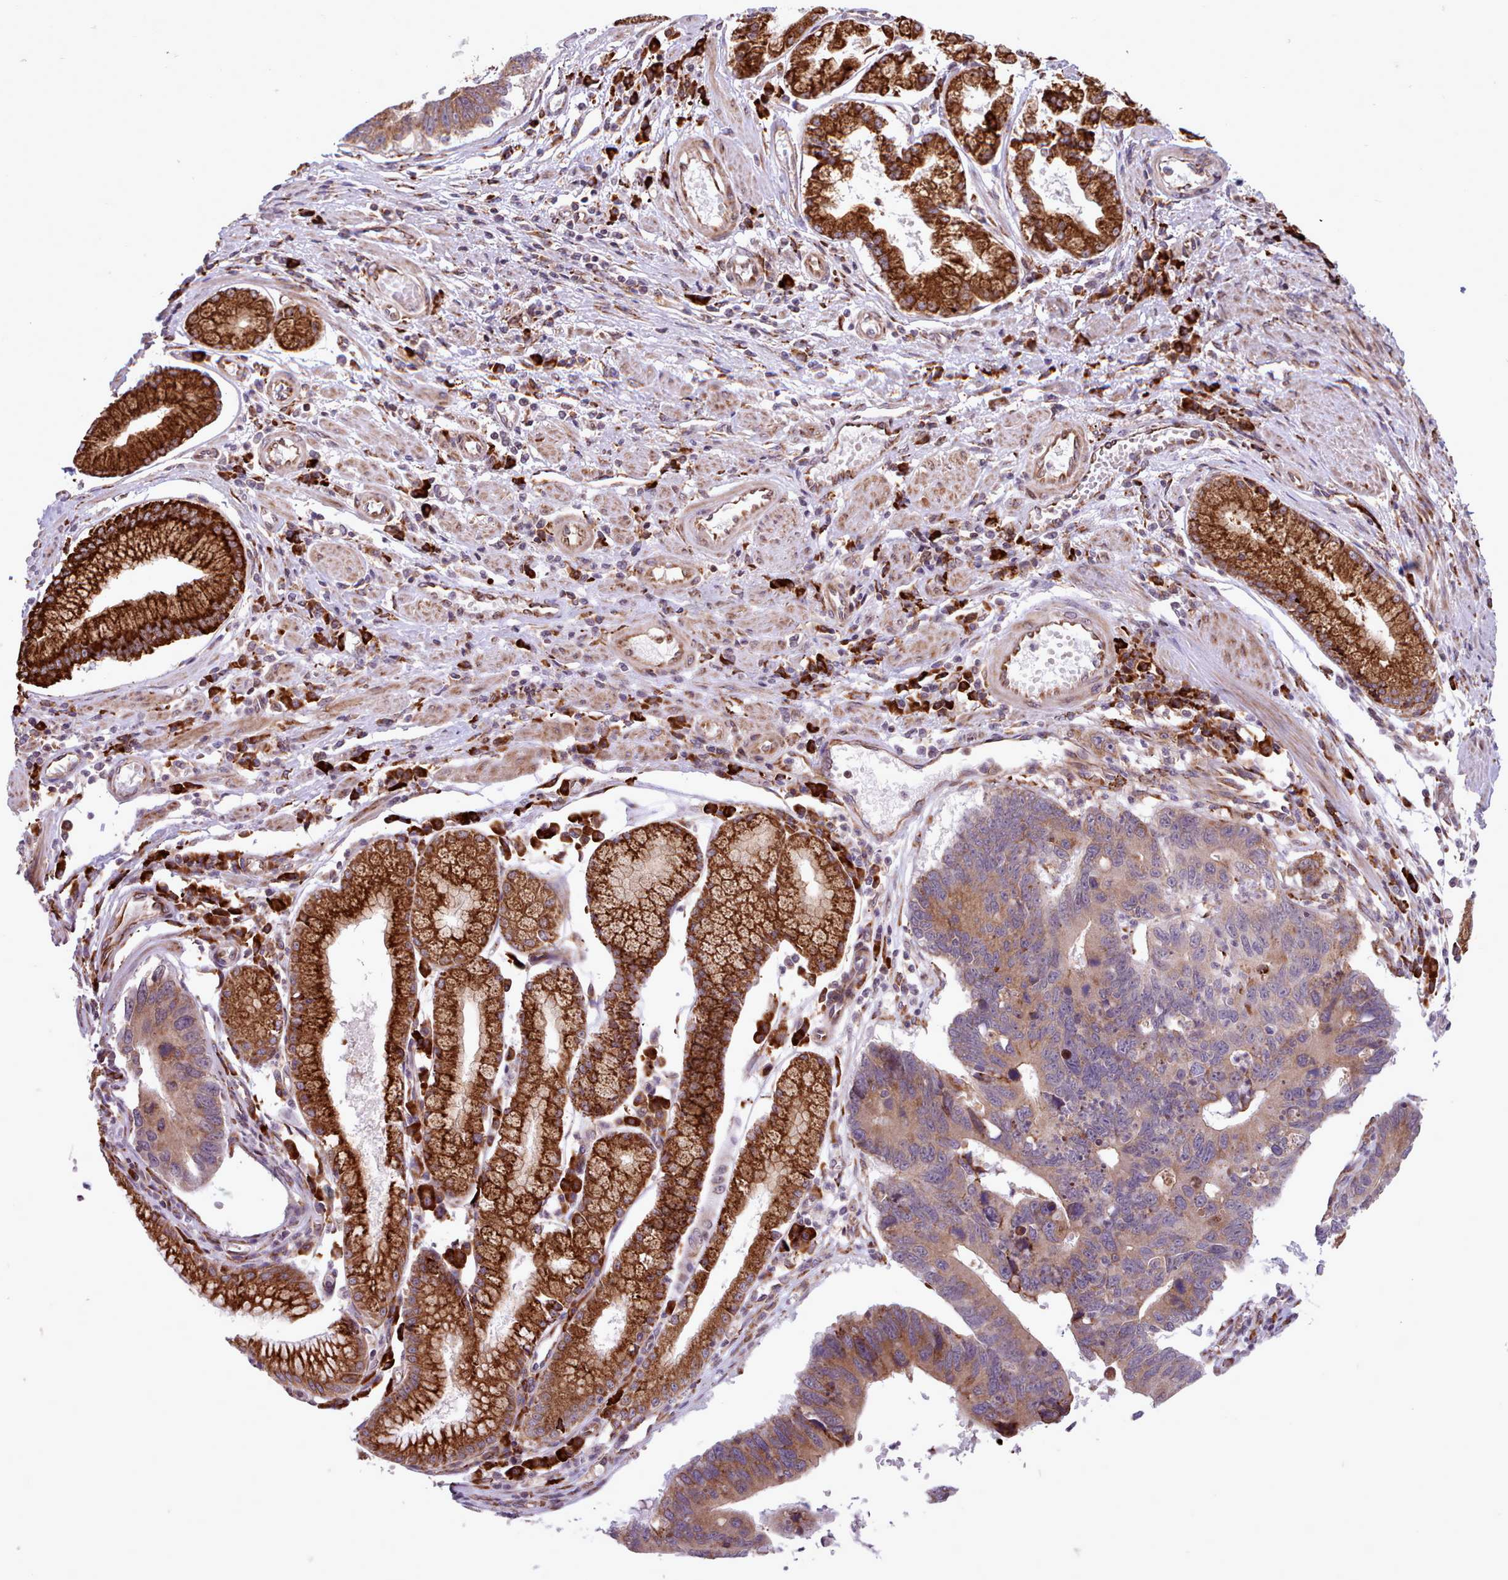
{"staining": {"intensity": "strong", "quantity": "25%-75%", "location": "cytoplasmic/membranous"}, "tissue": "stomach cancer", "cell_type": "Tumor cells", "image_type": "cancer", "snomed": [{"axis": "morphology", "description": "Adenocarcinoma, NOS"}, {"axis": "topography", "description": "Stomach"}], "caption": "Protein positivity by IHC shows strong cytoplasmic/membranous staining in approximately 25%-75% of tumor cells in stomach cancer. The staining was performed using DAB to visualize the protein expression in brown, while the nuclei were stained in blue with hematoxylin (Magnification: 20x).", "gene": "TTLL3", "patient": {"sex": "male", "age": 59}}